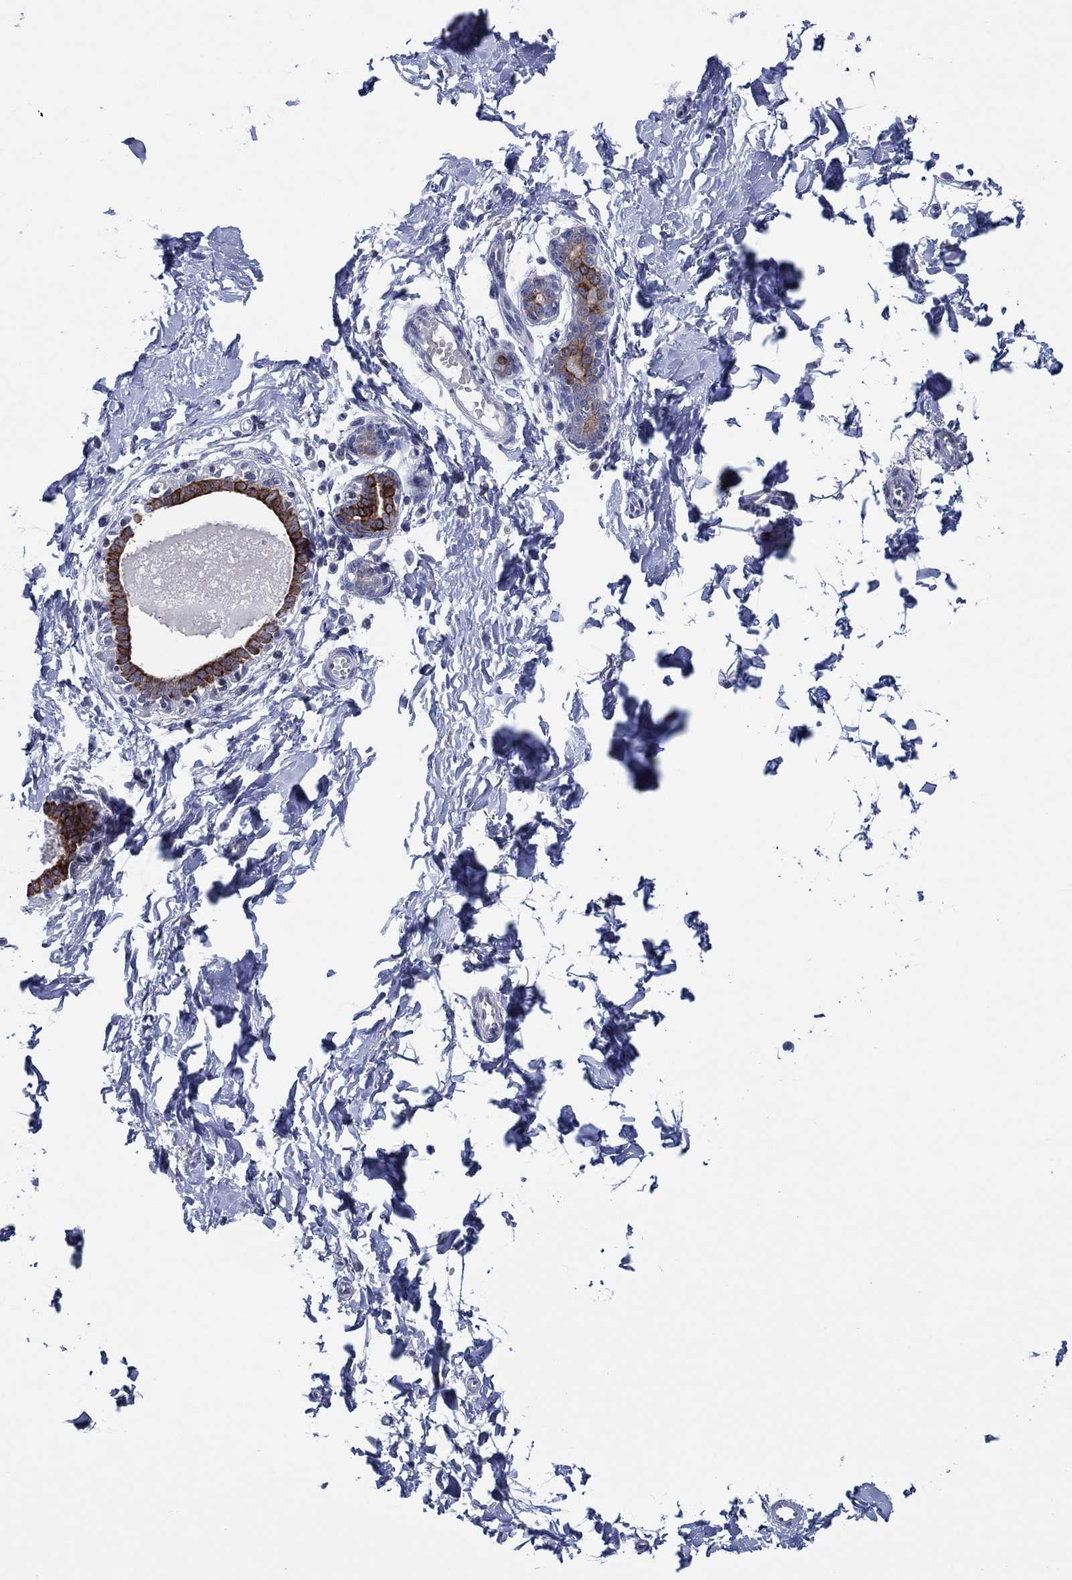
{"staining": {"intensity": "strong", "quantity": "<25%", "location": "cytoplasmic/membranous"}, "tissue": "breast", "cell_type": "Glandular cells", "image_type": "normal", "snomed": [{"axis": "morphology", "description": "Normal tissue, NOS"}, {"axis": "topography", "description": "Breast"}], "caption": "Breast stained with immunohistochemistry (IHC) shows strong cytoplasmic/membranous expression in about <25% of glandular cells. (DAB IHC with brightfield microscopy, high magnification).", "gene": "TRIM31", "patient": {"sex": "female", "age": 37}}